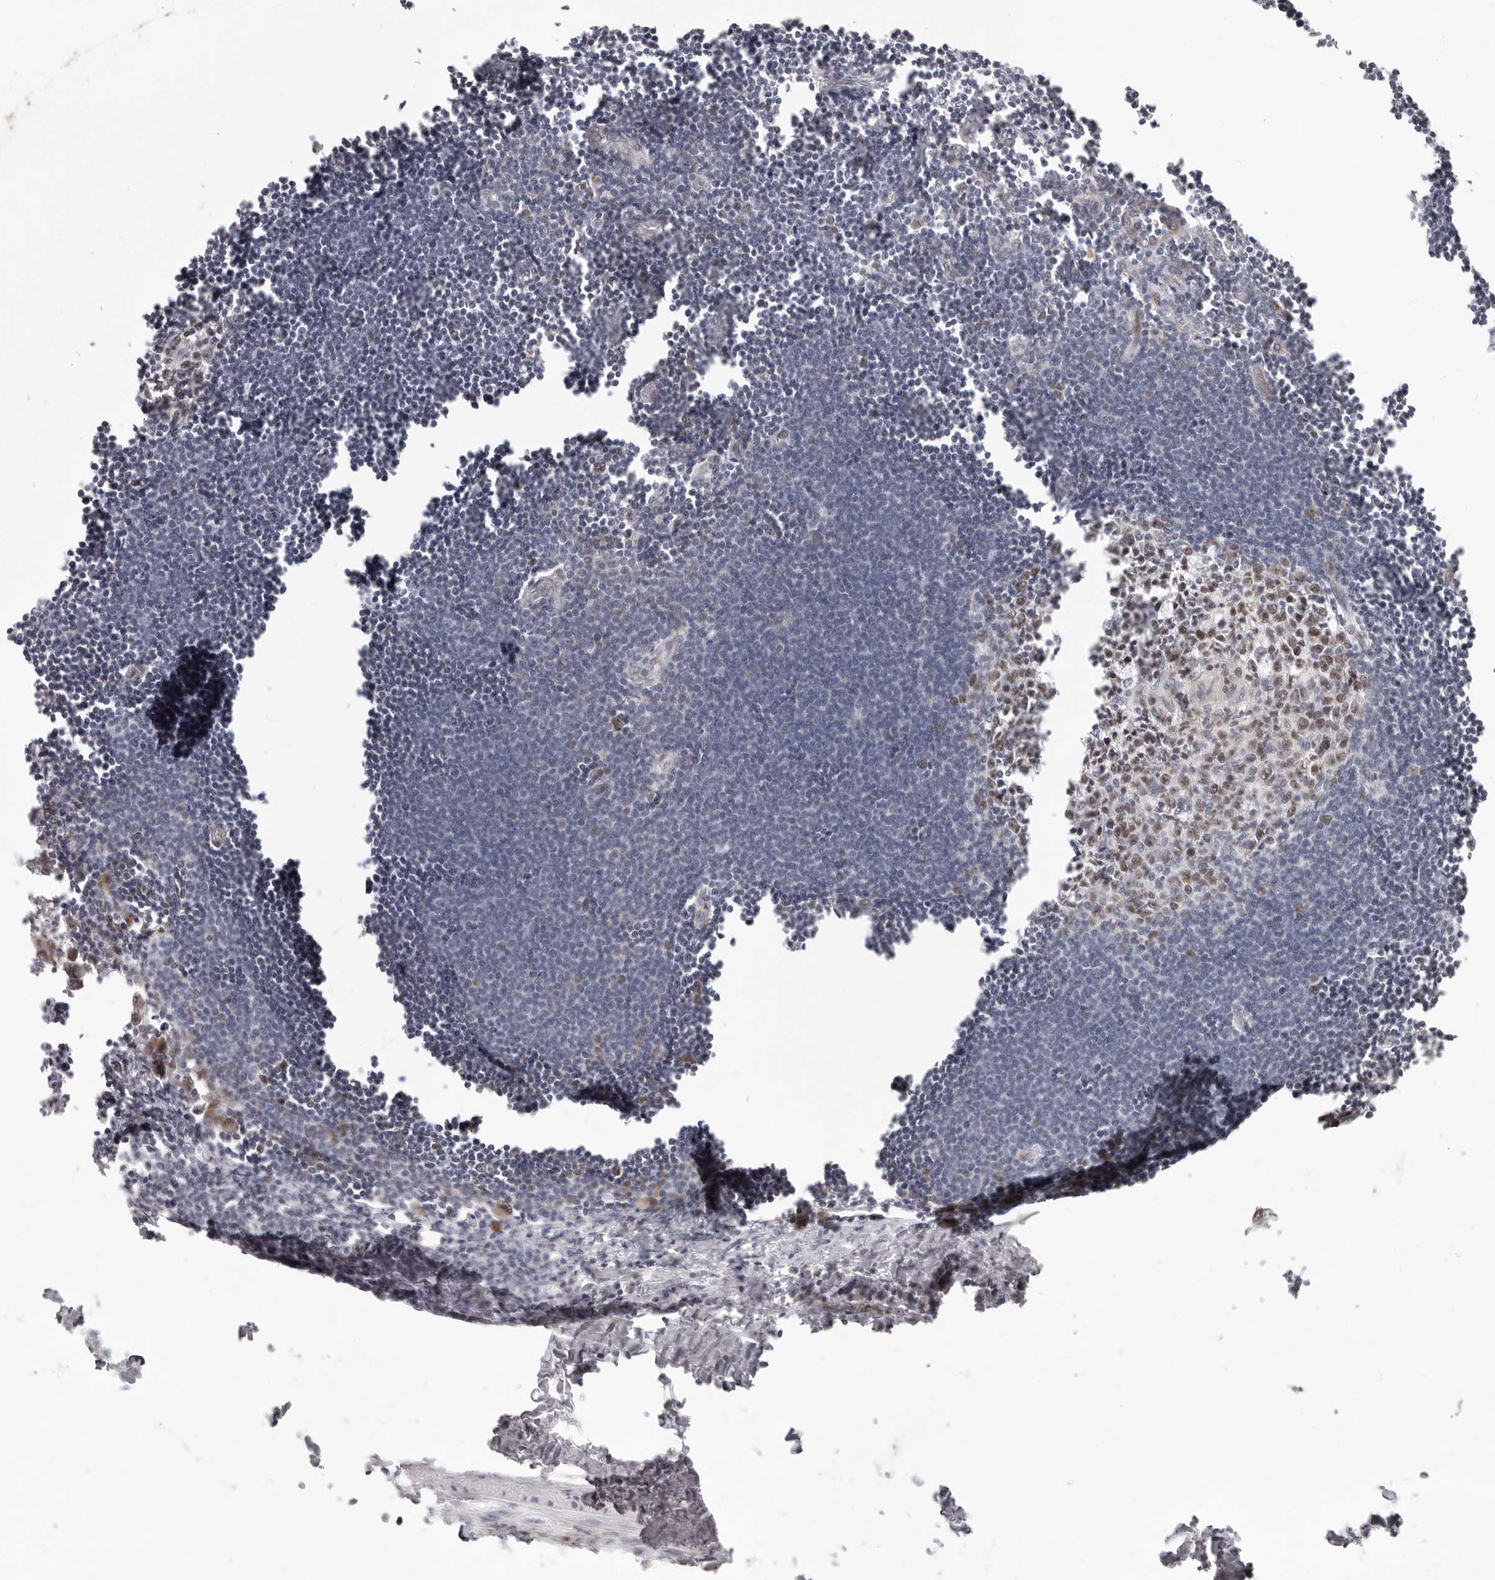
{"staining": {"intensity": "moderate", "quantity": ">75%", "location": "nuclear"}, "tissue": "lymph node", "cell_type": "Germinal center cells", "image_type": "normal", "snomed": [{"axis": "morphology", "description": "Normal tissue, NOS"}, {"axis": "morphology", "description": "Malignant melanoma, Metastatic site"}, {"axis": "topography", "description": "Lymph node"}], "caption": "Moderate nuclear staining for a protein is seen in approximately >75% of germinal center cells of benign lymph node using IHC.", "gene": "RFC2", "patient": {"sex": "male", "age": 41}}